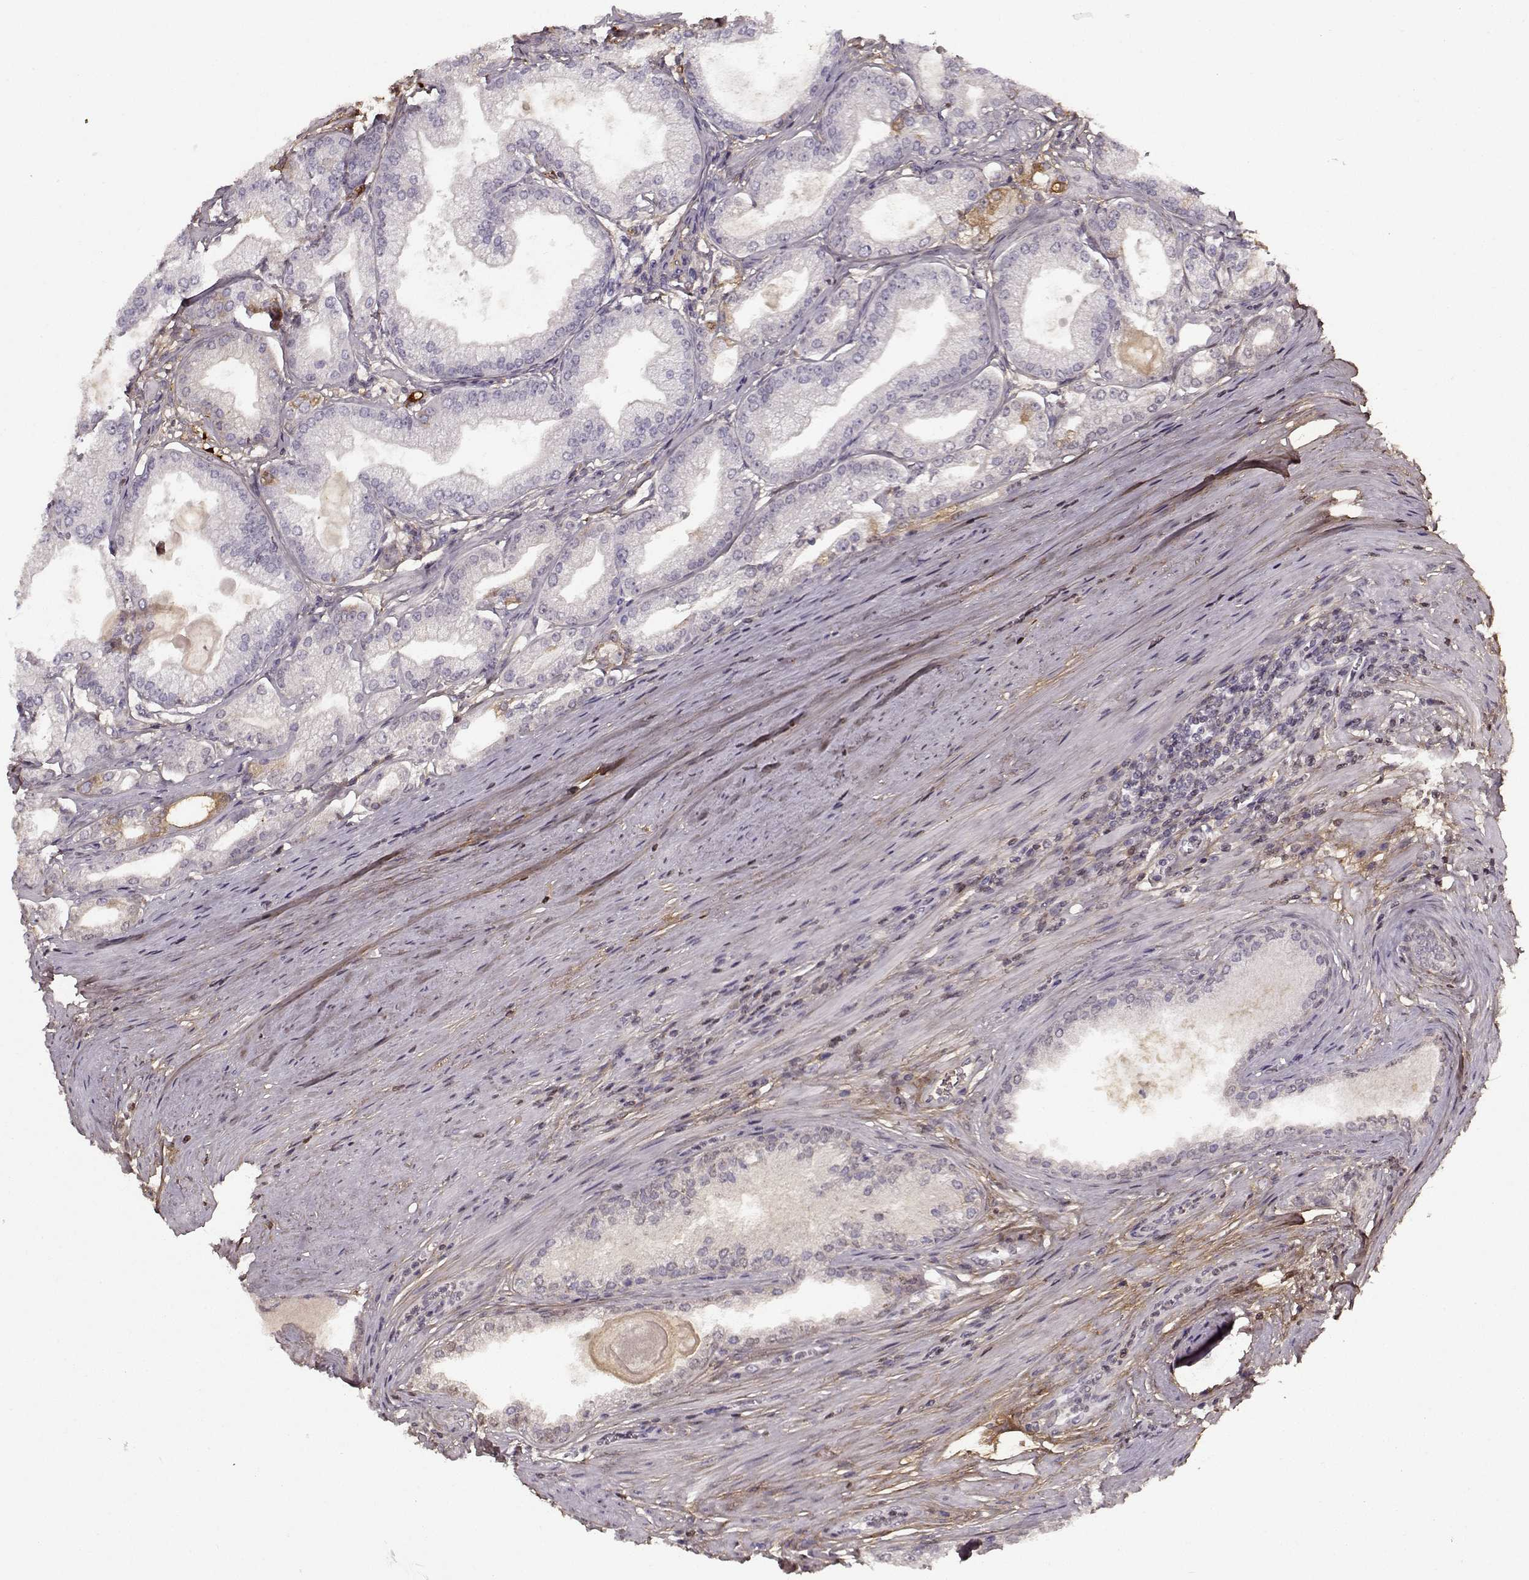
{"staining": {"intensity": "negative", "quantity": "none", "location": "none"}, "tissue": "prostate cancer", "cell_type": "Tumor cells", "image_type": "cancer", "snomed": [{"axis": "morphology", "description": "Adenocarcinoma, NOS"}, {"axis": "topography", "description": "Prostate and seminal vesicle, NOS"}, {"axis": "topography", "description": "Prostate"}], "caption": "There is no significant positivity in tumor cells of prostate cancer.", "gene": "LUM", "patient": {"sex": "male", "age": 77}}